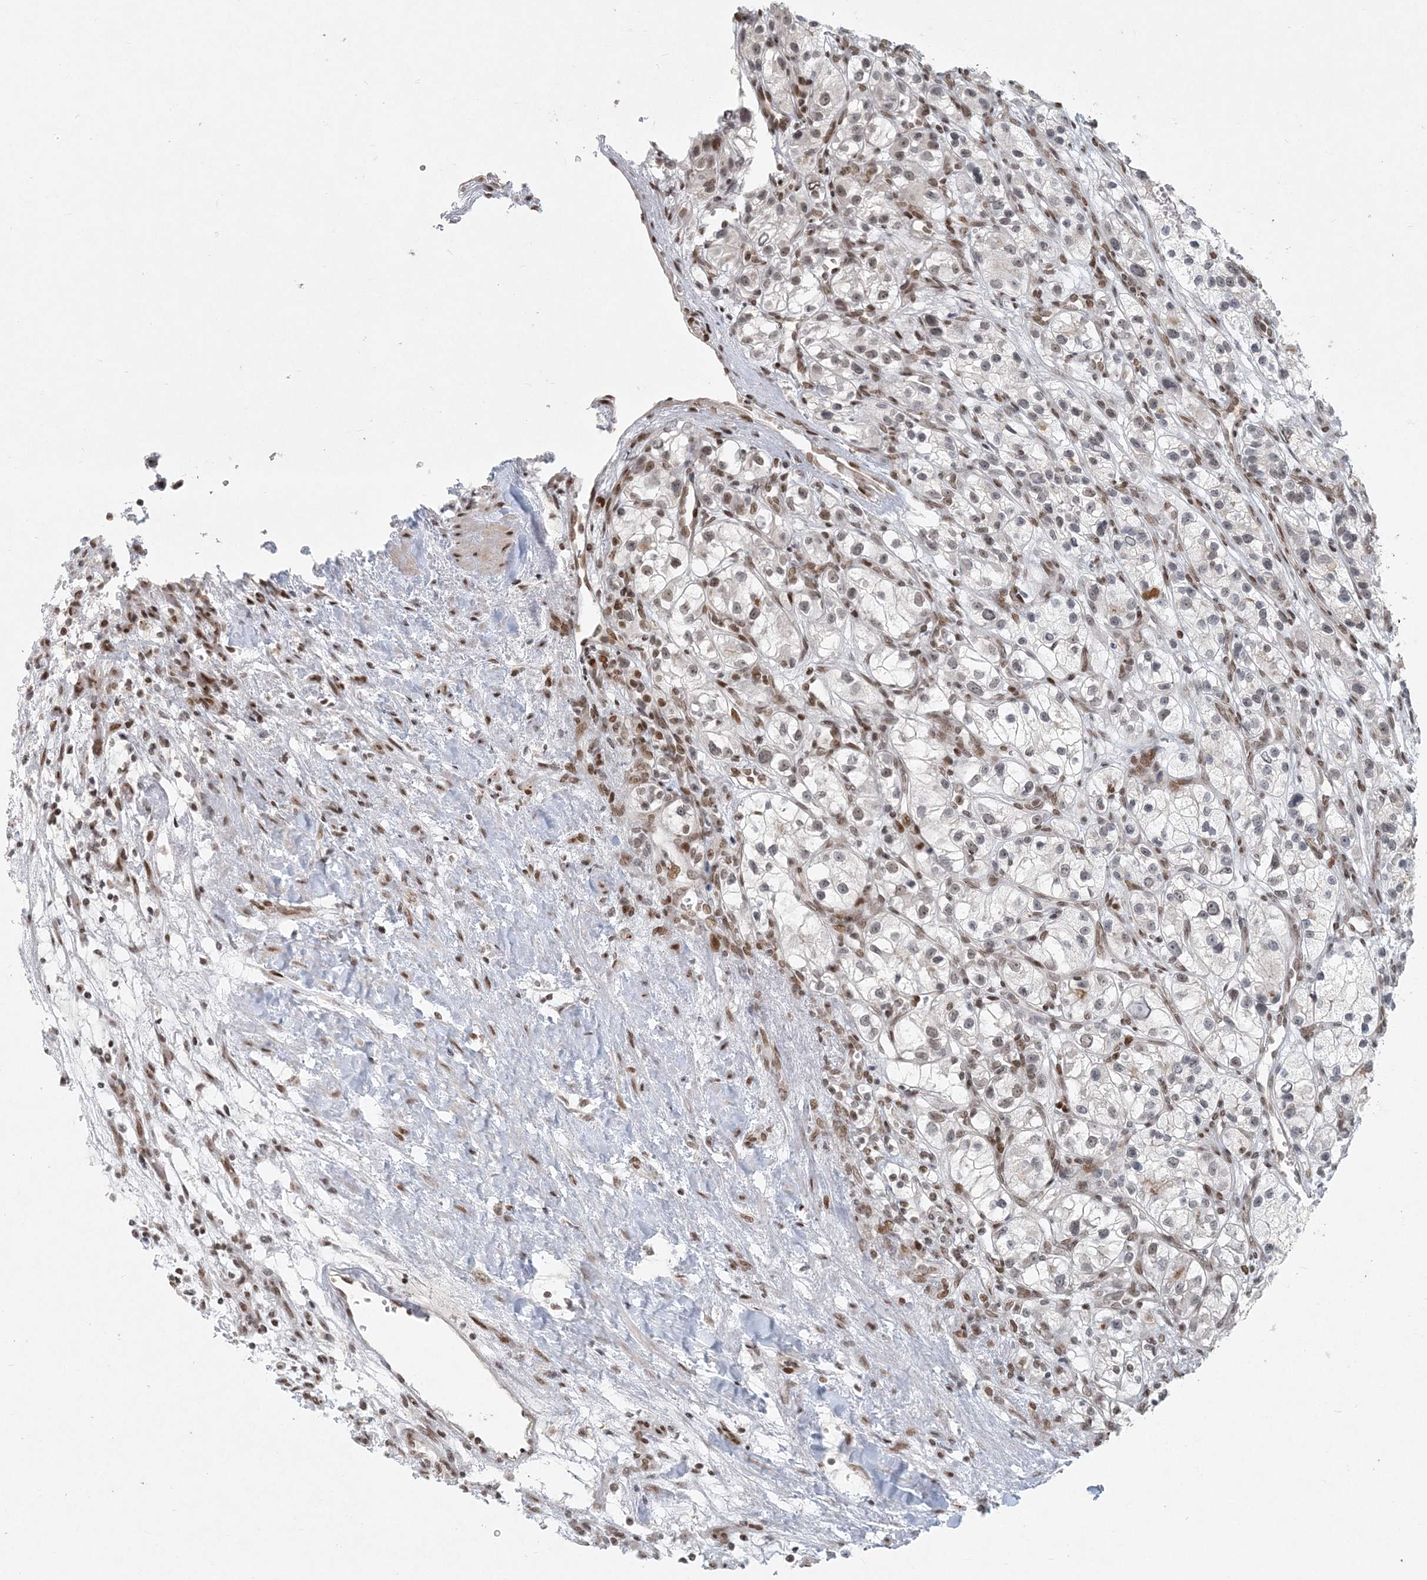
{"staining": {"intensity": "weak", "quantity": "<25%", "location": "nuclear"}, "tissue": "renal cancer", "cell_type": "Tumor cells", "image_type": "cancer", "snomed": [{"axis": "morphology", "description": "Adenocarcinoma, NOS"}, {"axis": "topography", "description": "Kidney"}], "caption": "This histopathology image is of adenocarcinoma (renal) stained with IHC to label a protein in brown with the nuclei are counter-stained blue. There is no expression in tumor cells. (Stains: DAB IHC with hematoxylin counter stain, Microscopy: brightfield microscopy at high magnification).", "gene": "BAZ1B", "patient": {"sex": "female", "age": 57}}